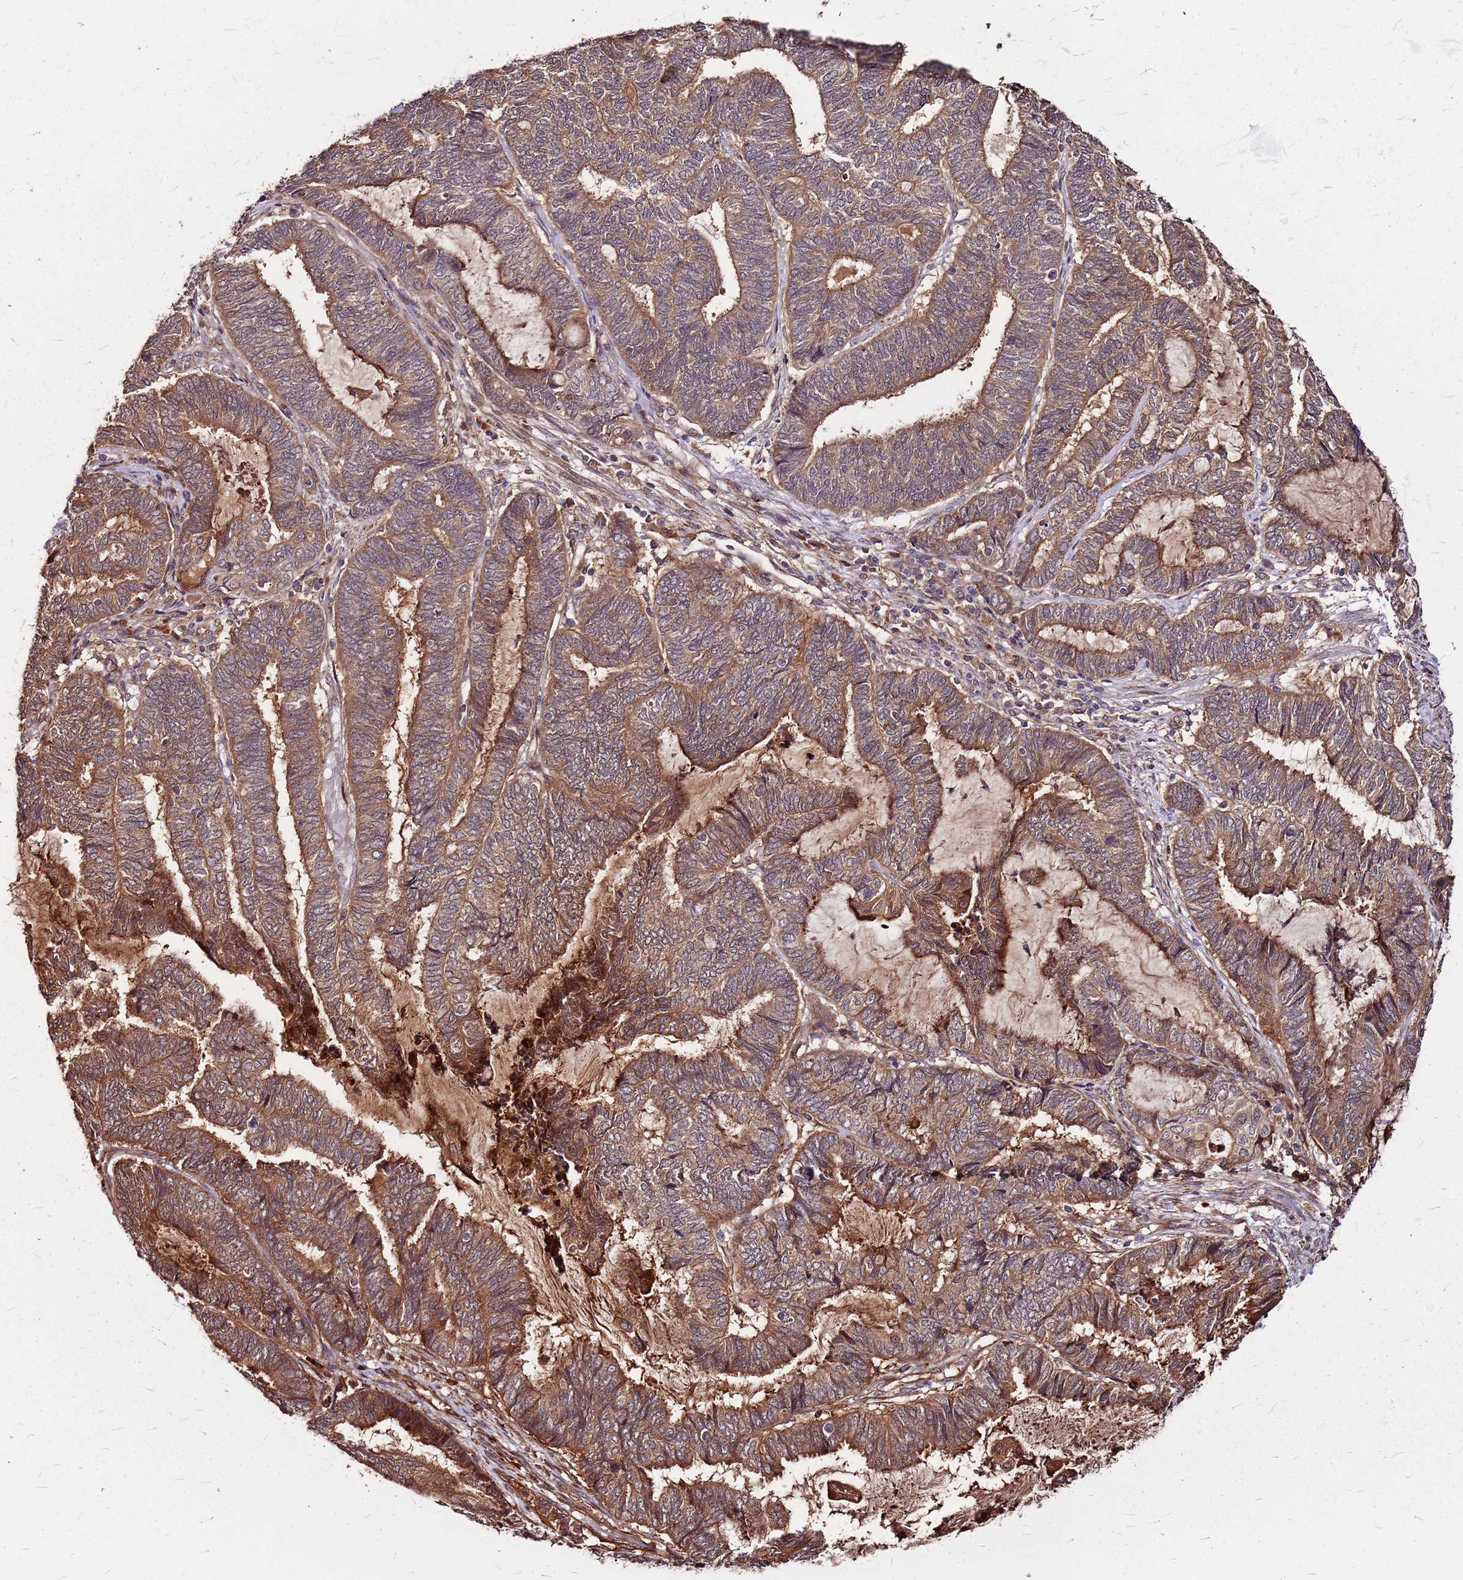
{"staining": {"intensity": "moderate", "quantity": ">75%", "location": "cytoplasmic/membranous"}, "tissue": "endometrial cancer", "cell_type": "Tumor cells", "image_type": "cancer", "snomed": [{"axis": "morphology", "description": "Adenocarcinoma, NOS"}, {"axis": "topography", "description": "Uterus"}, {"axis": "topography", "description": "Endometrium"}], "caption": "A high-resolution histopathology image shows IHC staining of endometrial adenocarcinoma, which reveals moderate cytoplasmic/membranous staining in approximately >75% of tumor cells.", "gene": "LYPLAL1", "patient": {"sex": "female", "age": 70}}